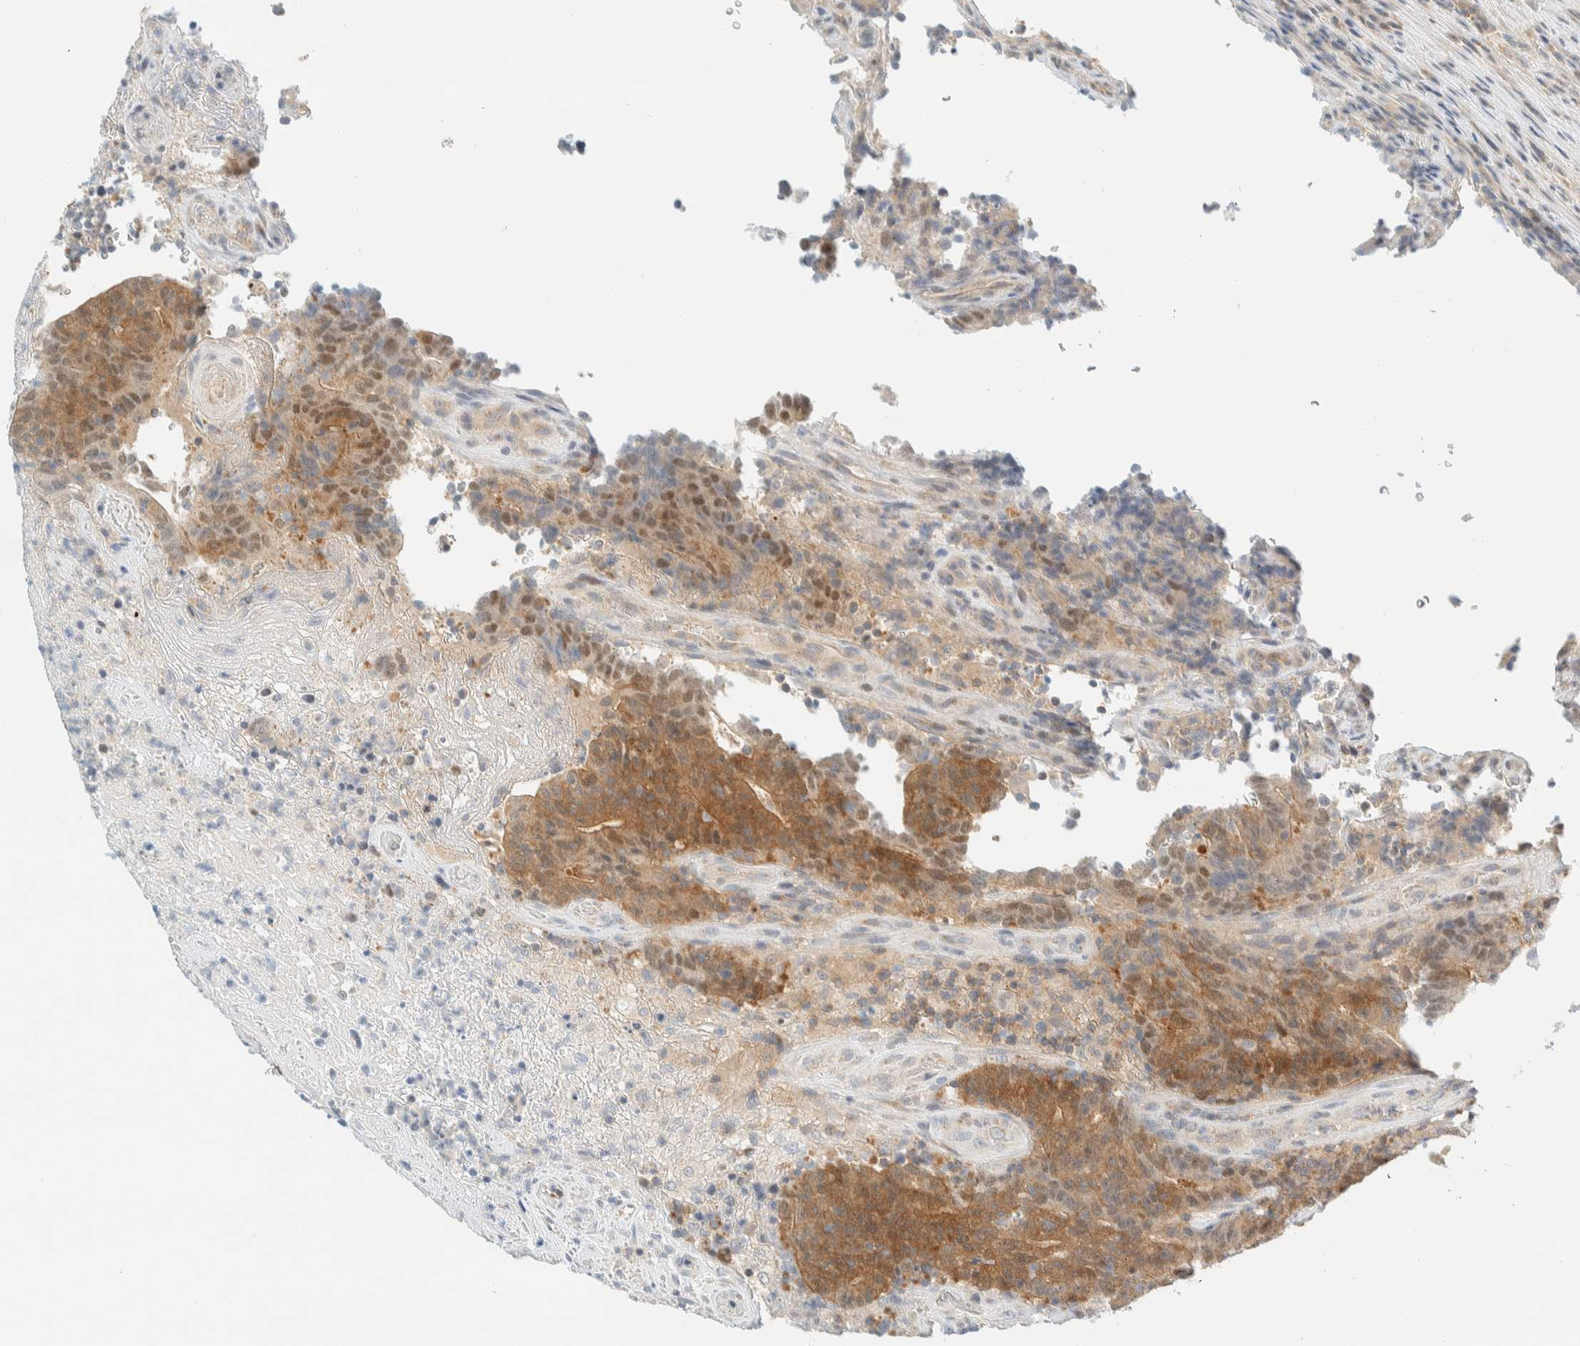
{"staining": {"intensity": "moderate", "quantity": ">75%", "location": "cytoplasmic/membranous,nuclear"}, "tissue": "colorectal cancer", "cell_type": "Tumor cells", "image_type": "cancer", "snomed": [{"axis": "morphology", "description": "Normal tissue, NOS"}, {"axis": "morphology", "description": "Adenocarcinoma, NOS"}, {"axis": "topography", "description": "Colon"}], "caption": "This photomicrograph demonstrates immunohistochemistry staining of human colorectal cancer, with medium moderate cytoplasmic/membranous and nuclear positivity in about >75% of tumor cells.", "gene": "PCYT2", "patient": {"sex": "female", "age": 75}}